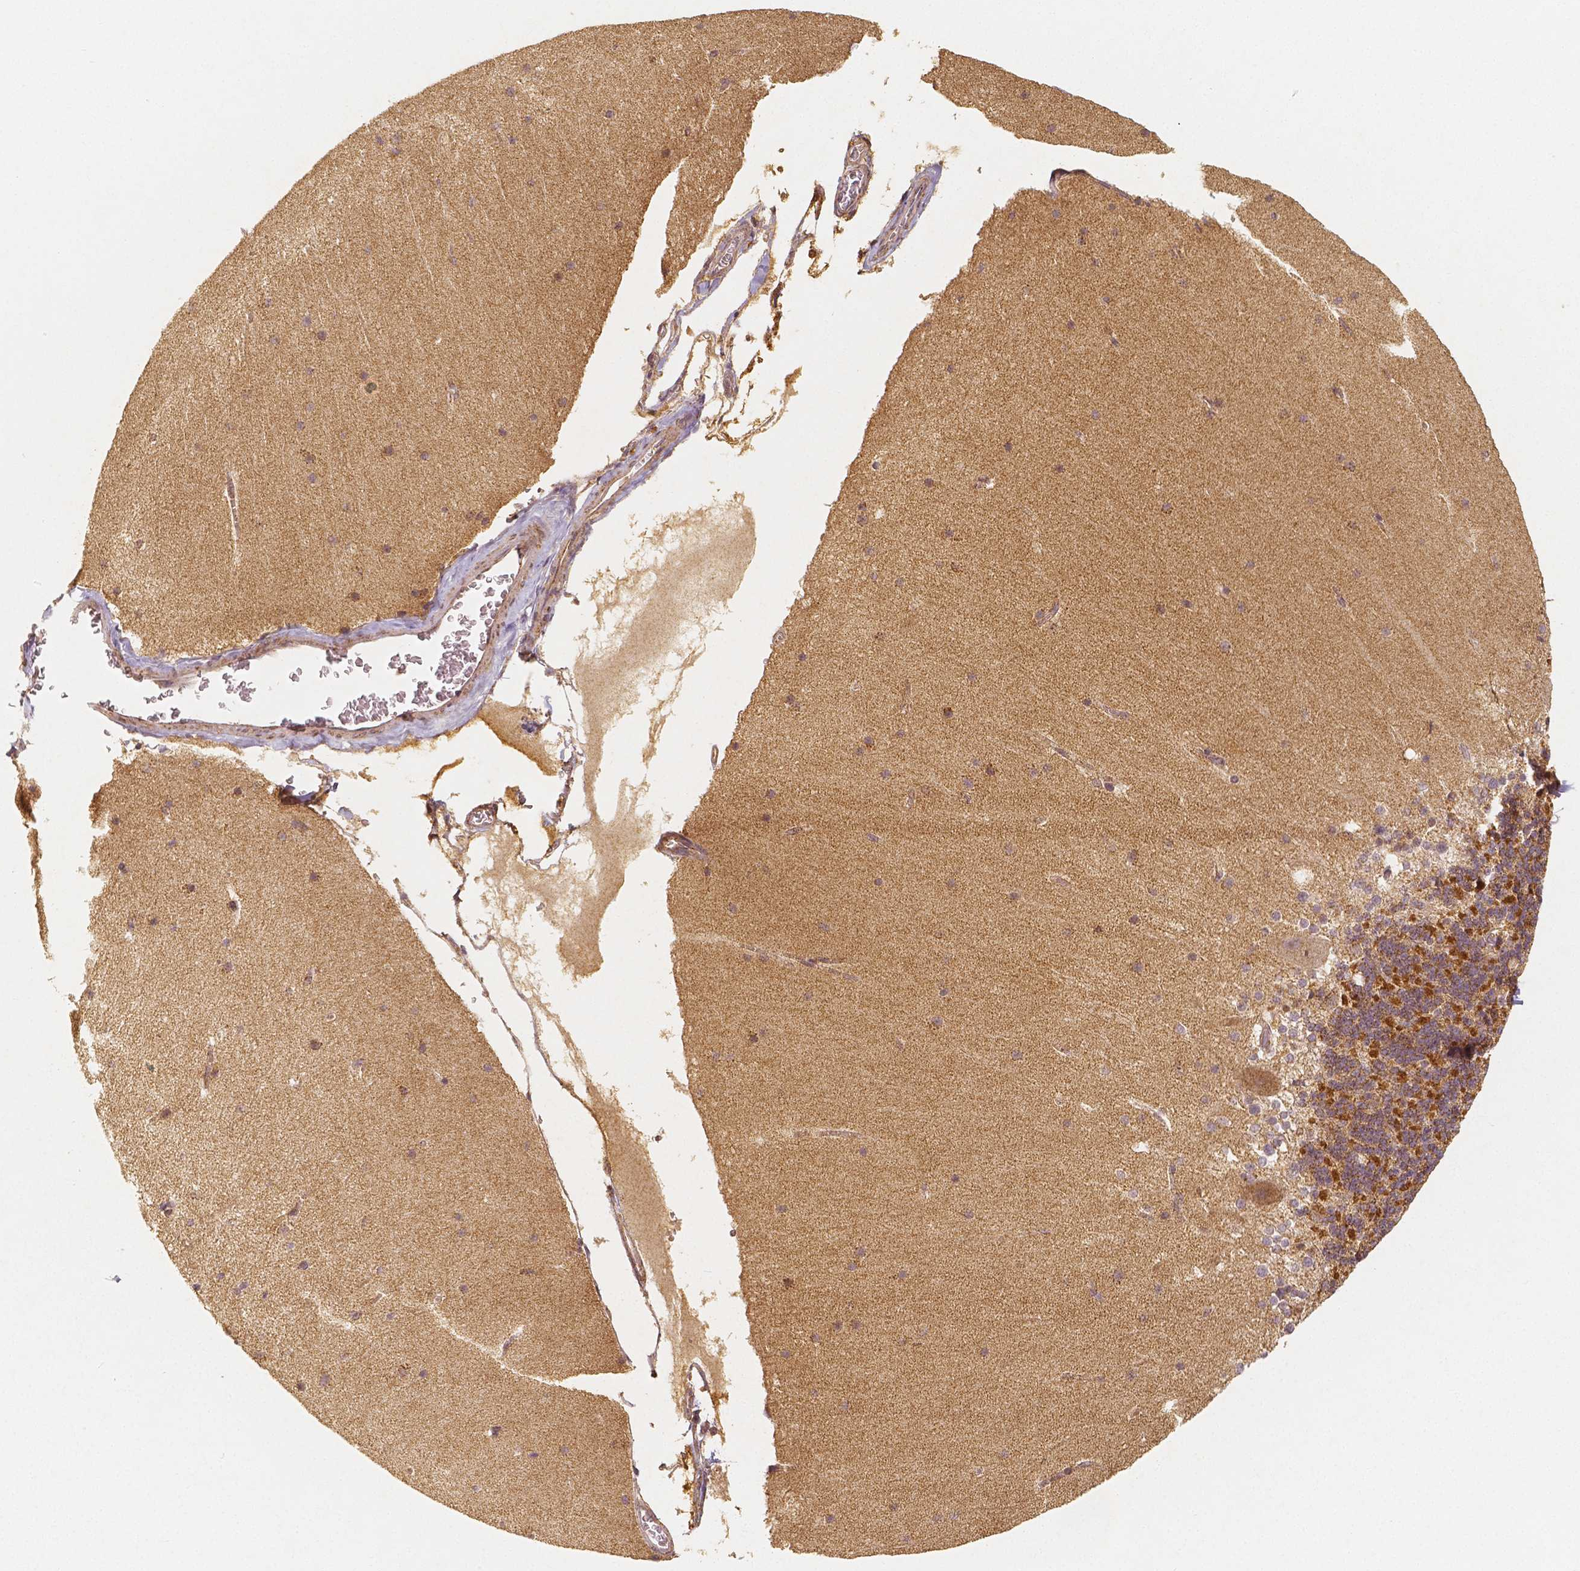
{"staining": {"intensity": "strong", "quantity": "25%-75%", "location": "cytoplasmic/membranous"}, "tissue": "cerebellum", "cell_type": "Cells in granular layer", "image_type": "normal", "snomed": [{"axis": "morphology", "description": "Normal tissue, NOS"}, {"axis": "topography", "description": "Cerebellum"}], "caption": "Immunohistochemical staining of benign human cerebellum displays 25%-75% levels of strong cytoplasmic/membranous protein positivity in about 25%-75% of cells in granular layer.", "gene": "PGAM5", "patient": {"sex": "female", "age": 19}}